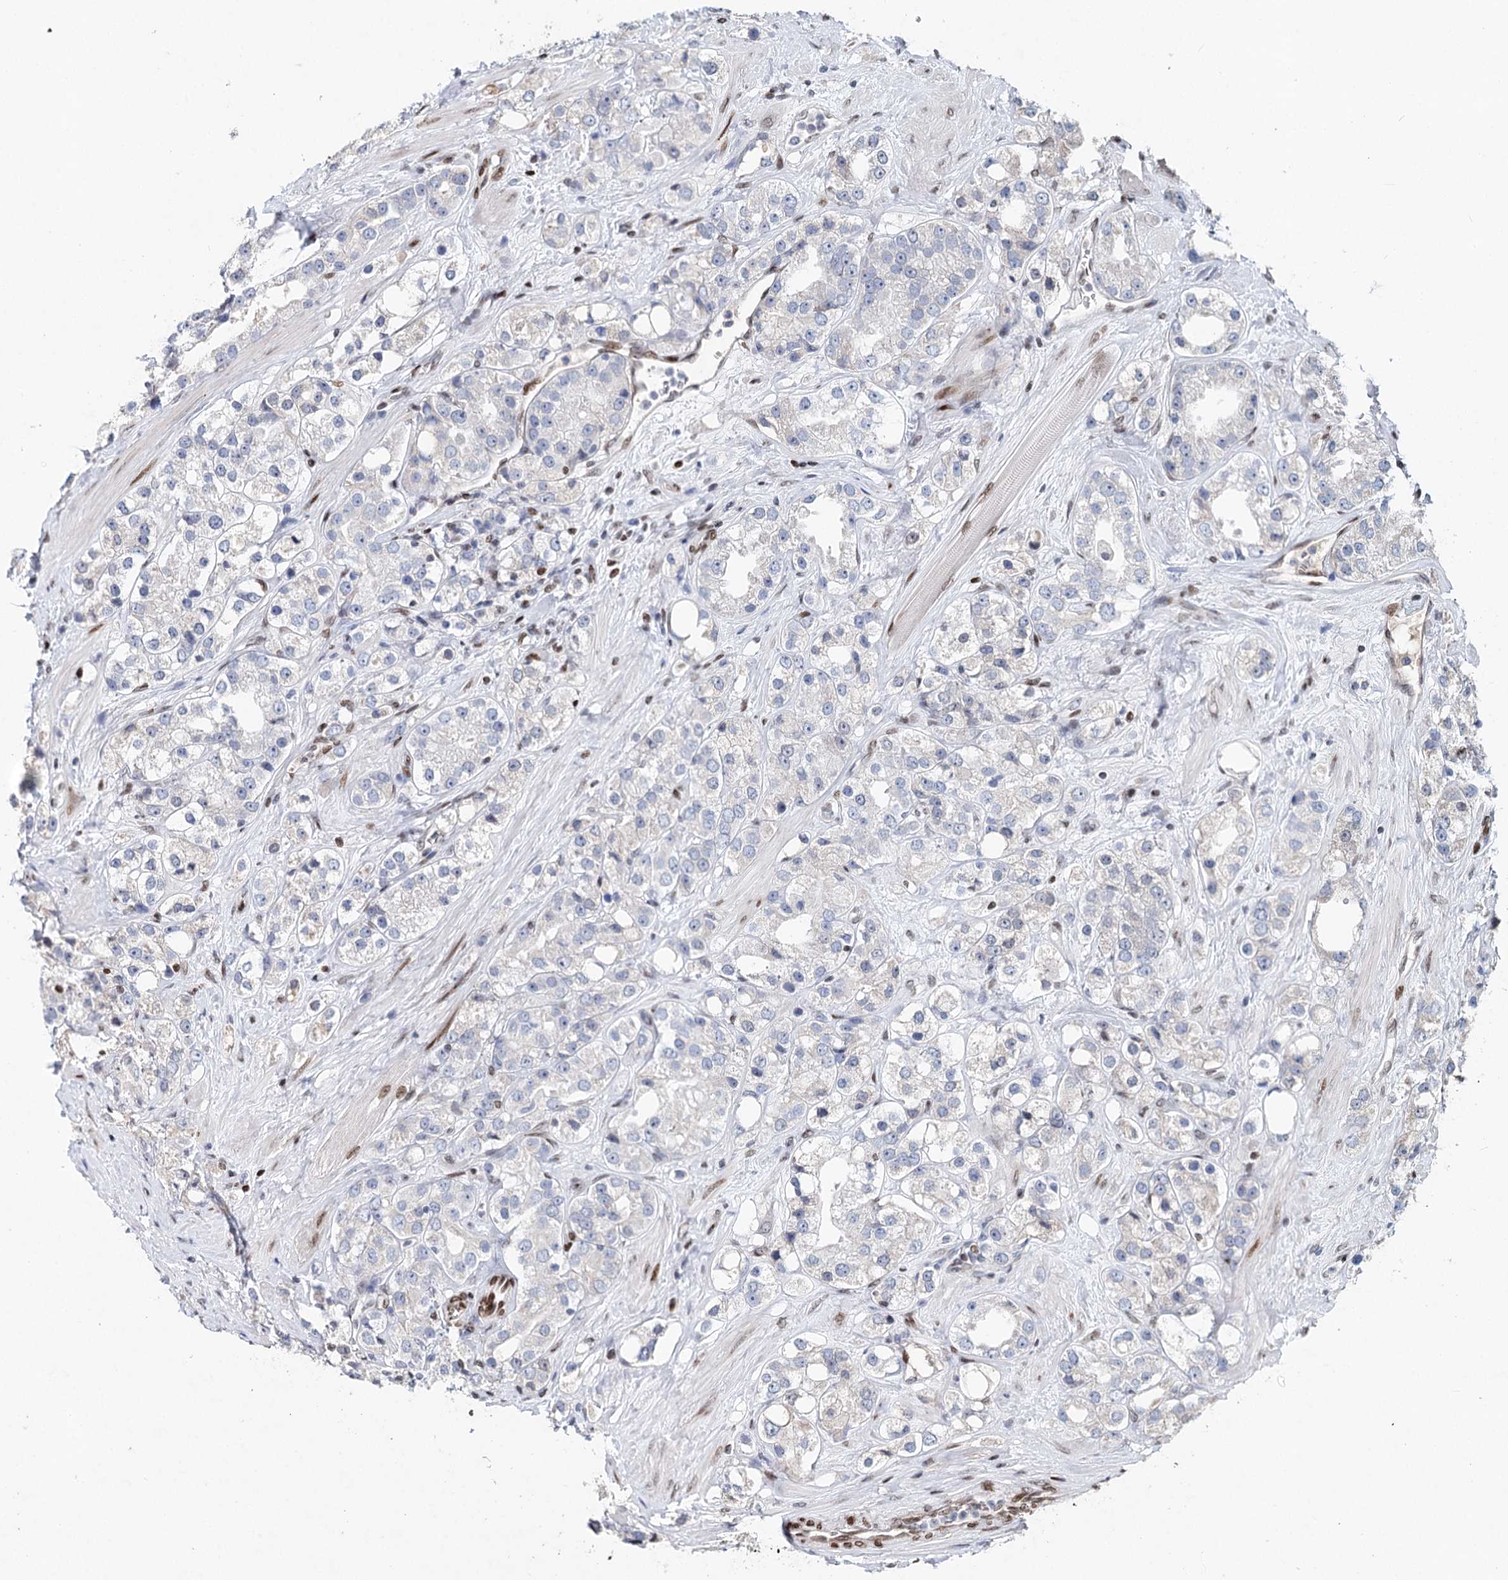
{"staining": {"intensity": "negative", "quantity": "none", "location": "none"}, "tissue": "prostate cancer", "cell_type": "Tumor cells", "image_type": "cancer", "snomed": [{"axis": "morphology", "description": "Adenocarcinoma, NOS"}, {"axis": "topography", "description": "Prostate"}], "caption": "IHC of prostate adenocarcinoma shows no positivity in tumor cells.", "gene": "FRMD4A", "patient": {"sex": "male", "age": 79}}